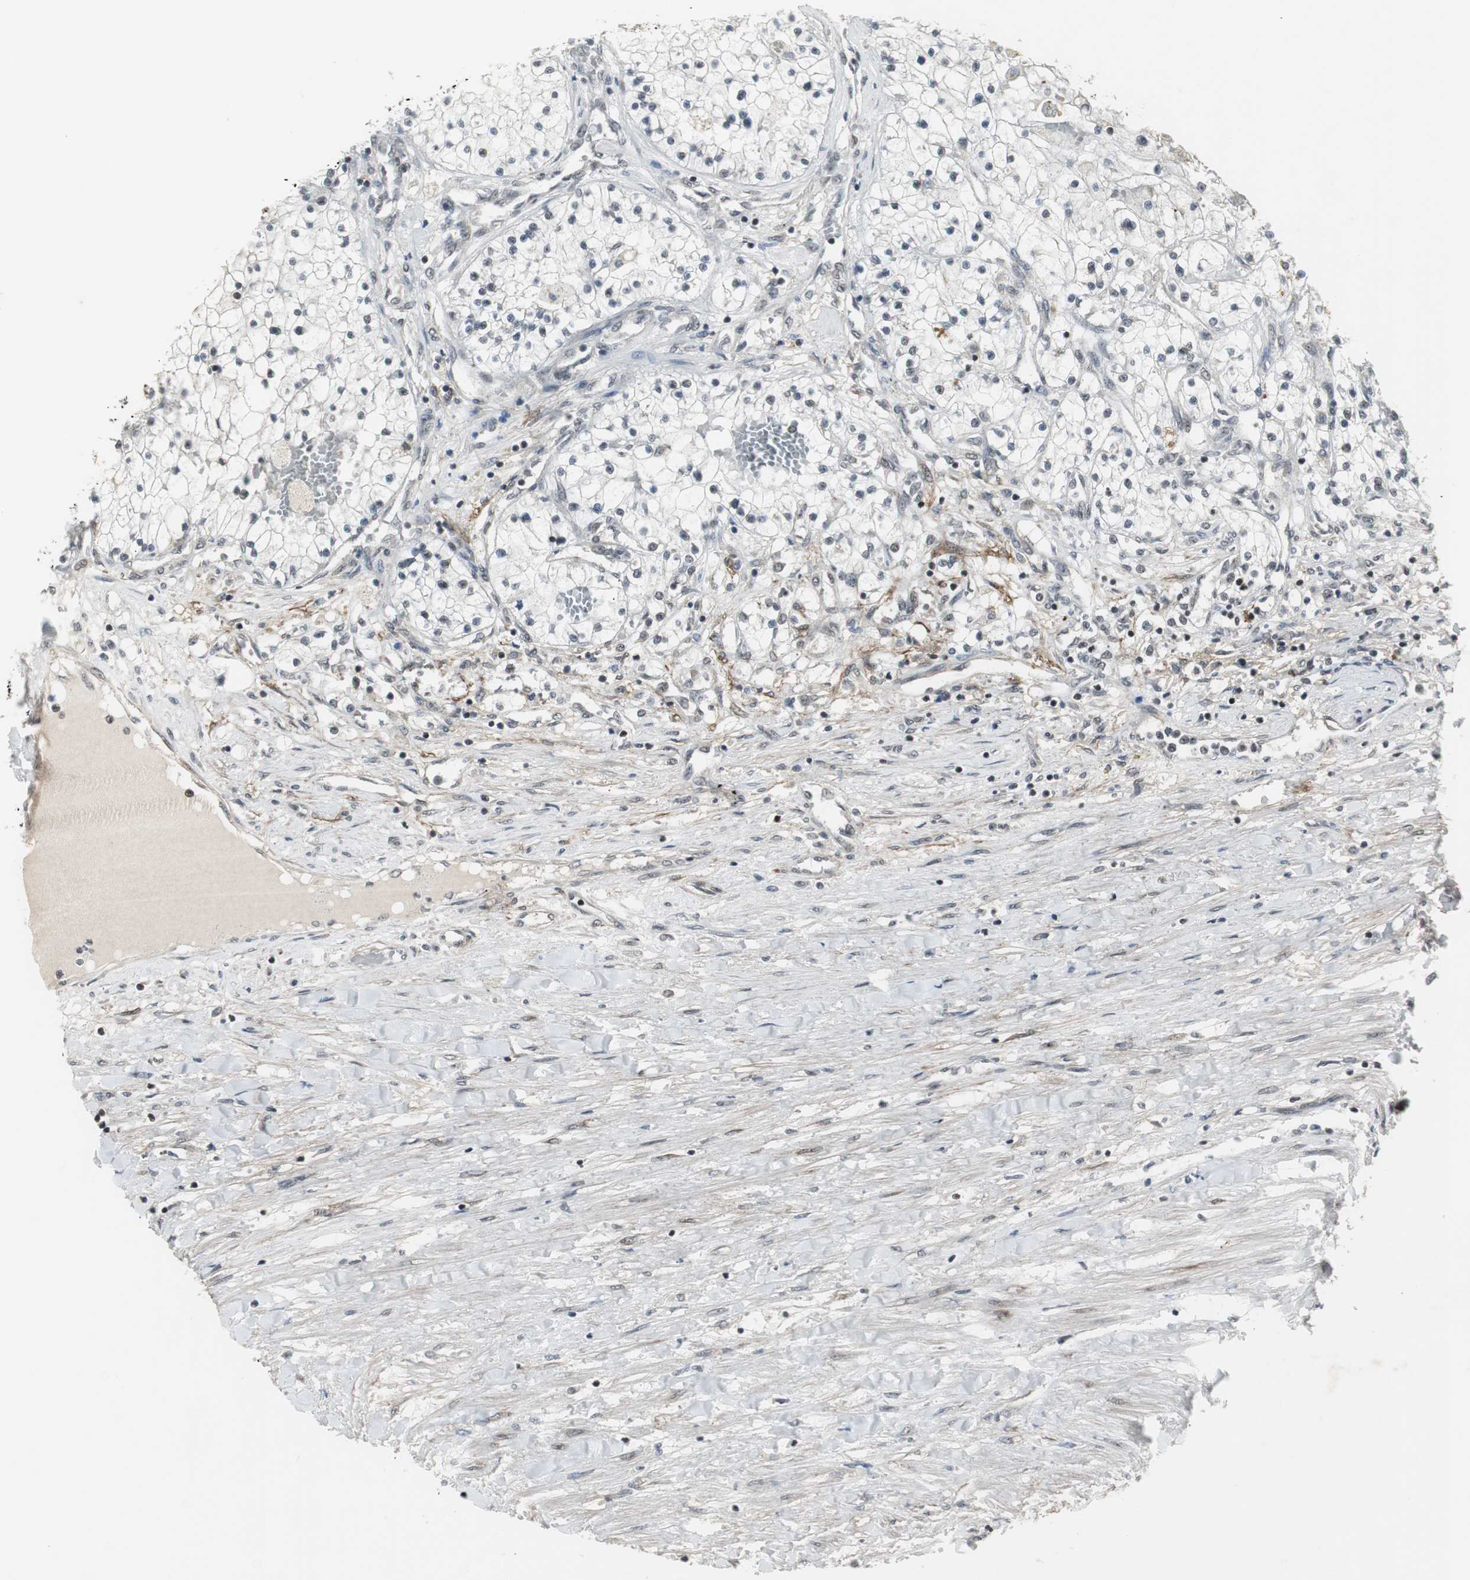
{"staining": {"intensity": "negative", "quantity": "none", "location": "none"}, "tissue": "renal cancer", "cell_type": "Tumor cells", "image_type": "cancer", "snomed": [{"axis": "morphology", "description": "Adenocarcinoma, NOS"}, {"axis": "topography", "description": "Kidney"}], "caption": "Human renal adenocarcinoma stained for a protein using IHC reveals no positivity in tumor cells.", "gene": "MPG", "patient": {"sex": "male", "age": 68}}